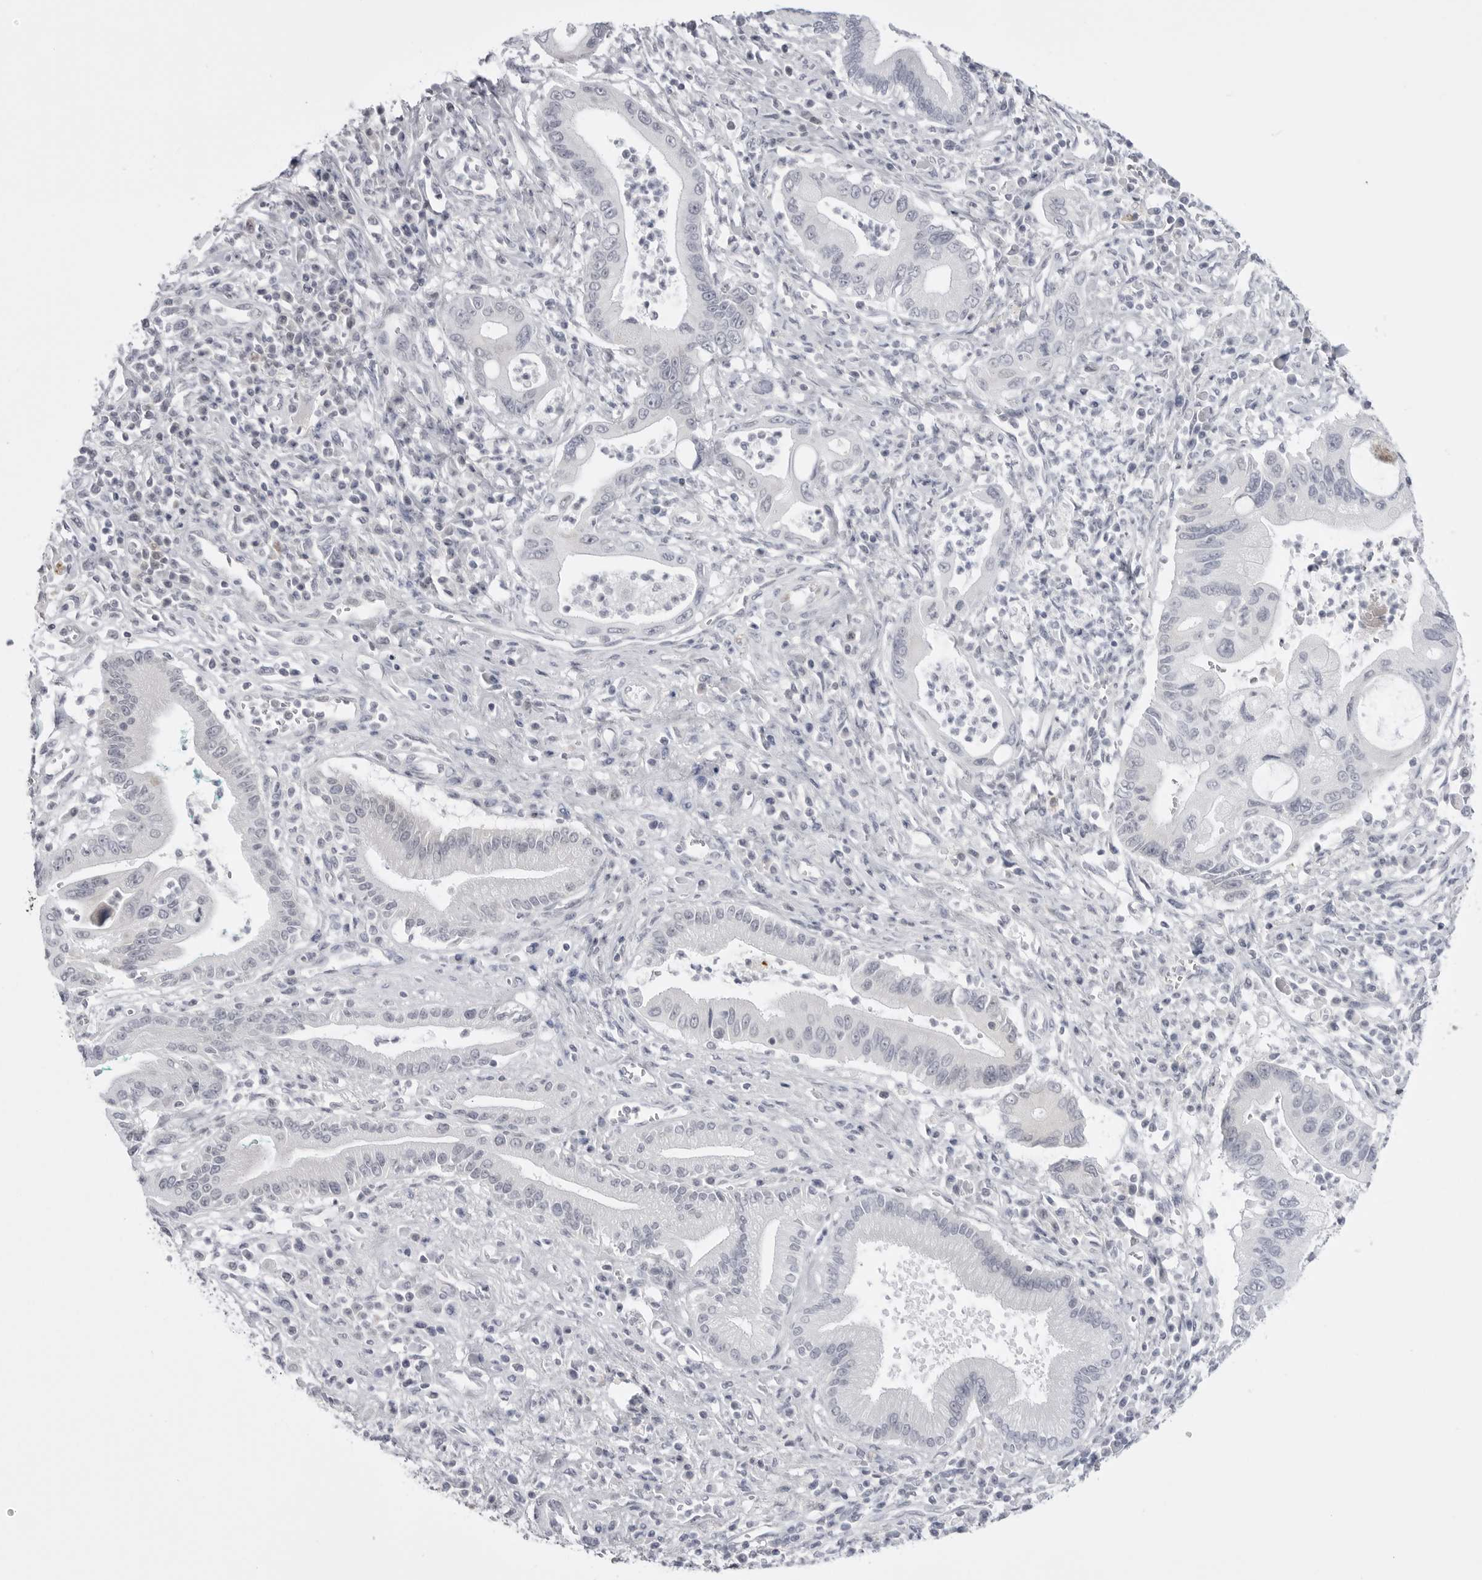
{"staining": {"intensity": "negative", "quantity": "none", "location": "none"}, "tissue": "pancreatic cancer", "cell_type": "Tumor cells", "image_type": "cancer", "snomed": [{"axis": "morphology", "description": "Adenocarcinoma, NOS"}, {"axis": "topography", "description": "Pancreas"}], "caption": "Tumor cells show no significant protein expression in pancreatic cancer (adenocarcinoma).", "gene": "TUFM", "patient": {"sex": "male", "age": 78}}